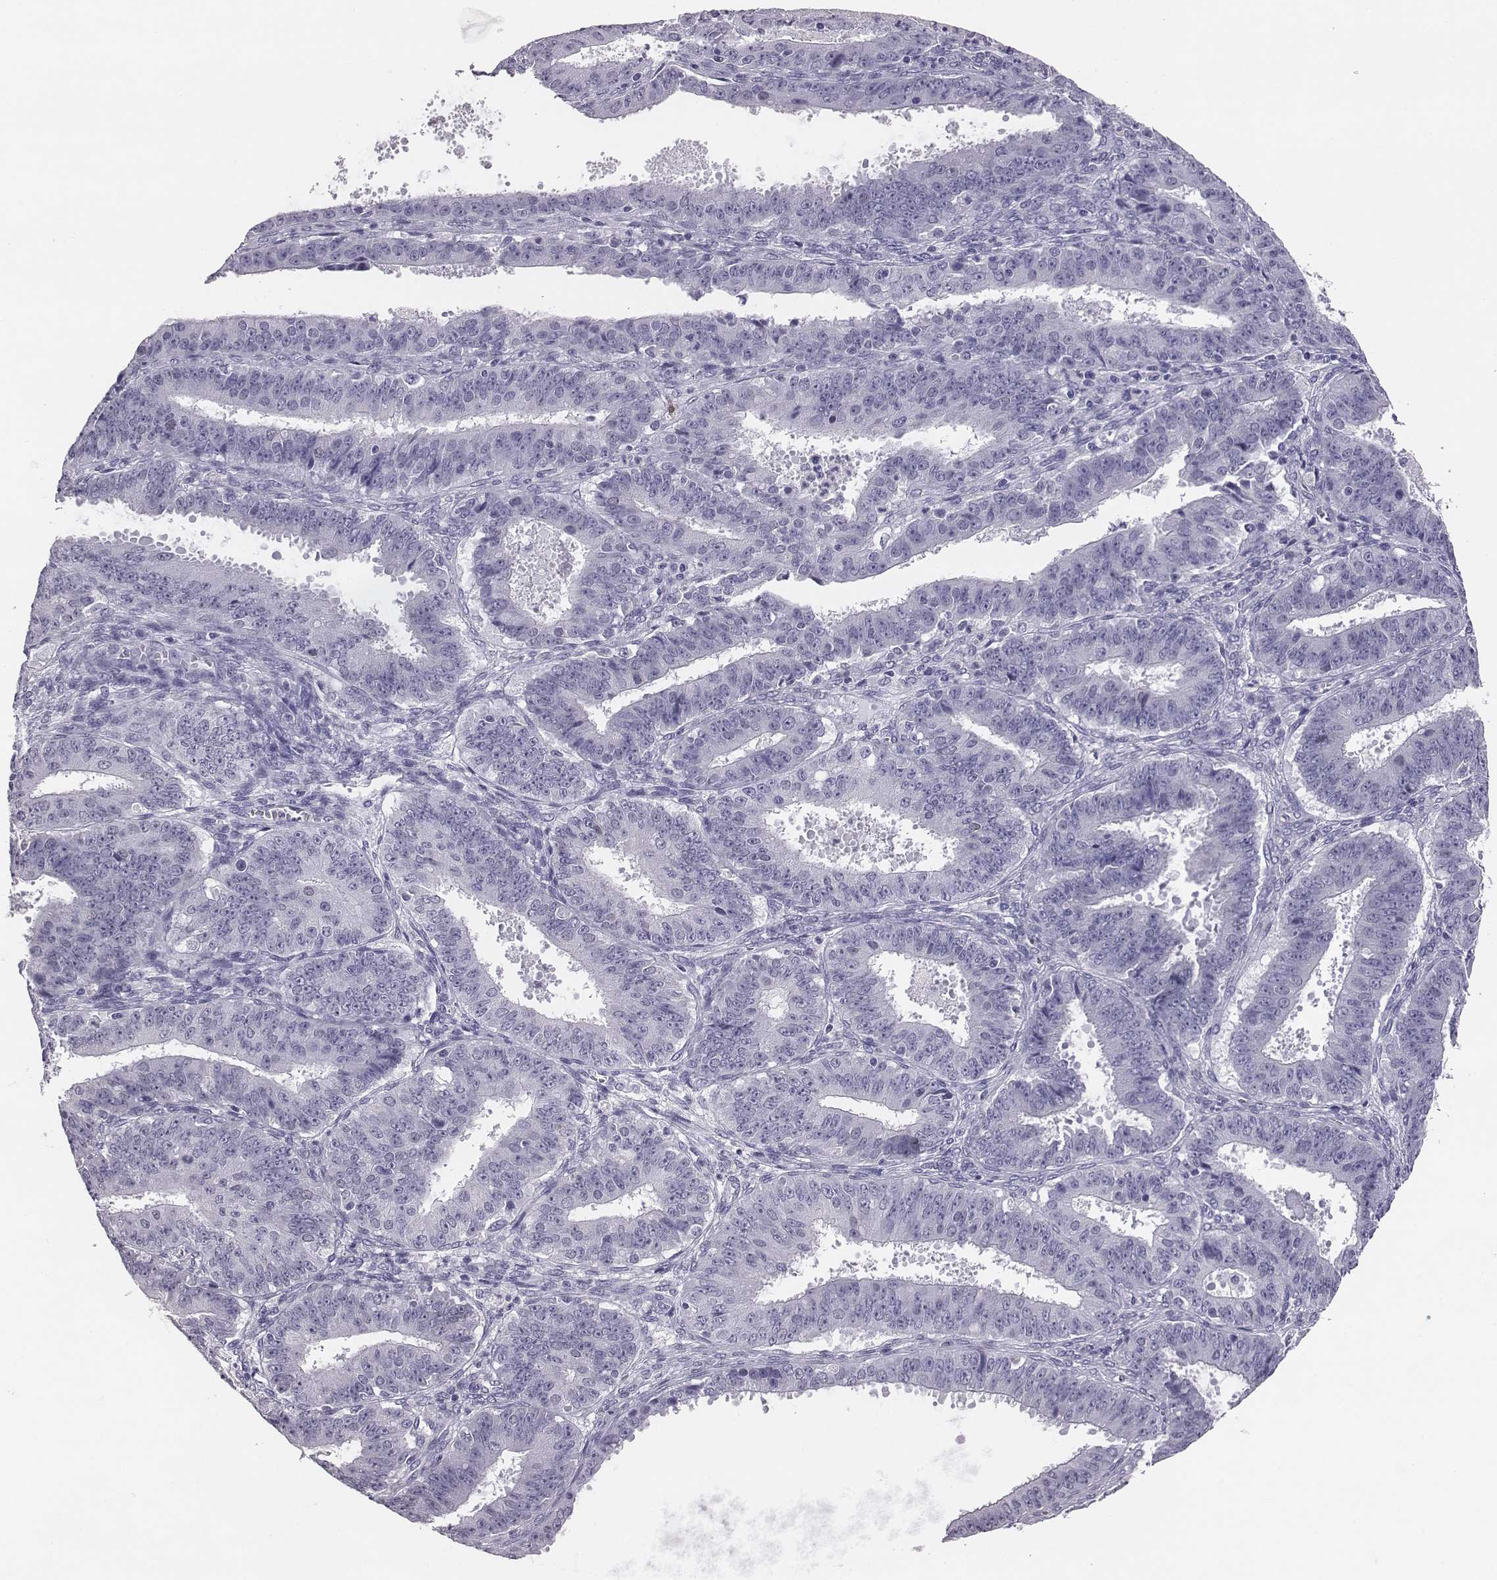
{"staining": {"intensity": "negative", "quantity": "none", "location": "none"}, "tissue": "ovarian cancer", "cell_type": "Tumor cells", "image_type": "cancer", "snomed": [{"axis": "morphology", "description": "Carcinoma, endometroid"}, {"axis": "topography", "description": "Ovary"}], "caption": "IHC of human ovarian endometroid carcinoma exhibits no positivity in tumor cells. (Brightfield microscopy of DAB (3,3'-diaminobenzidine) immunohistochemistry (IHC) at high magnification).", "gene": "ACOD1", "patient": {"sex": "female", "age": 42}}